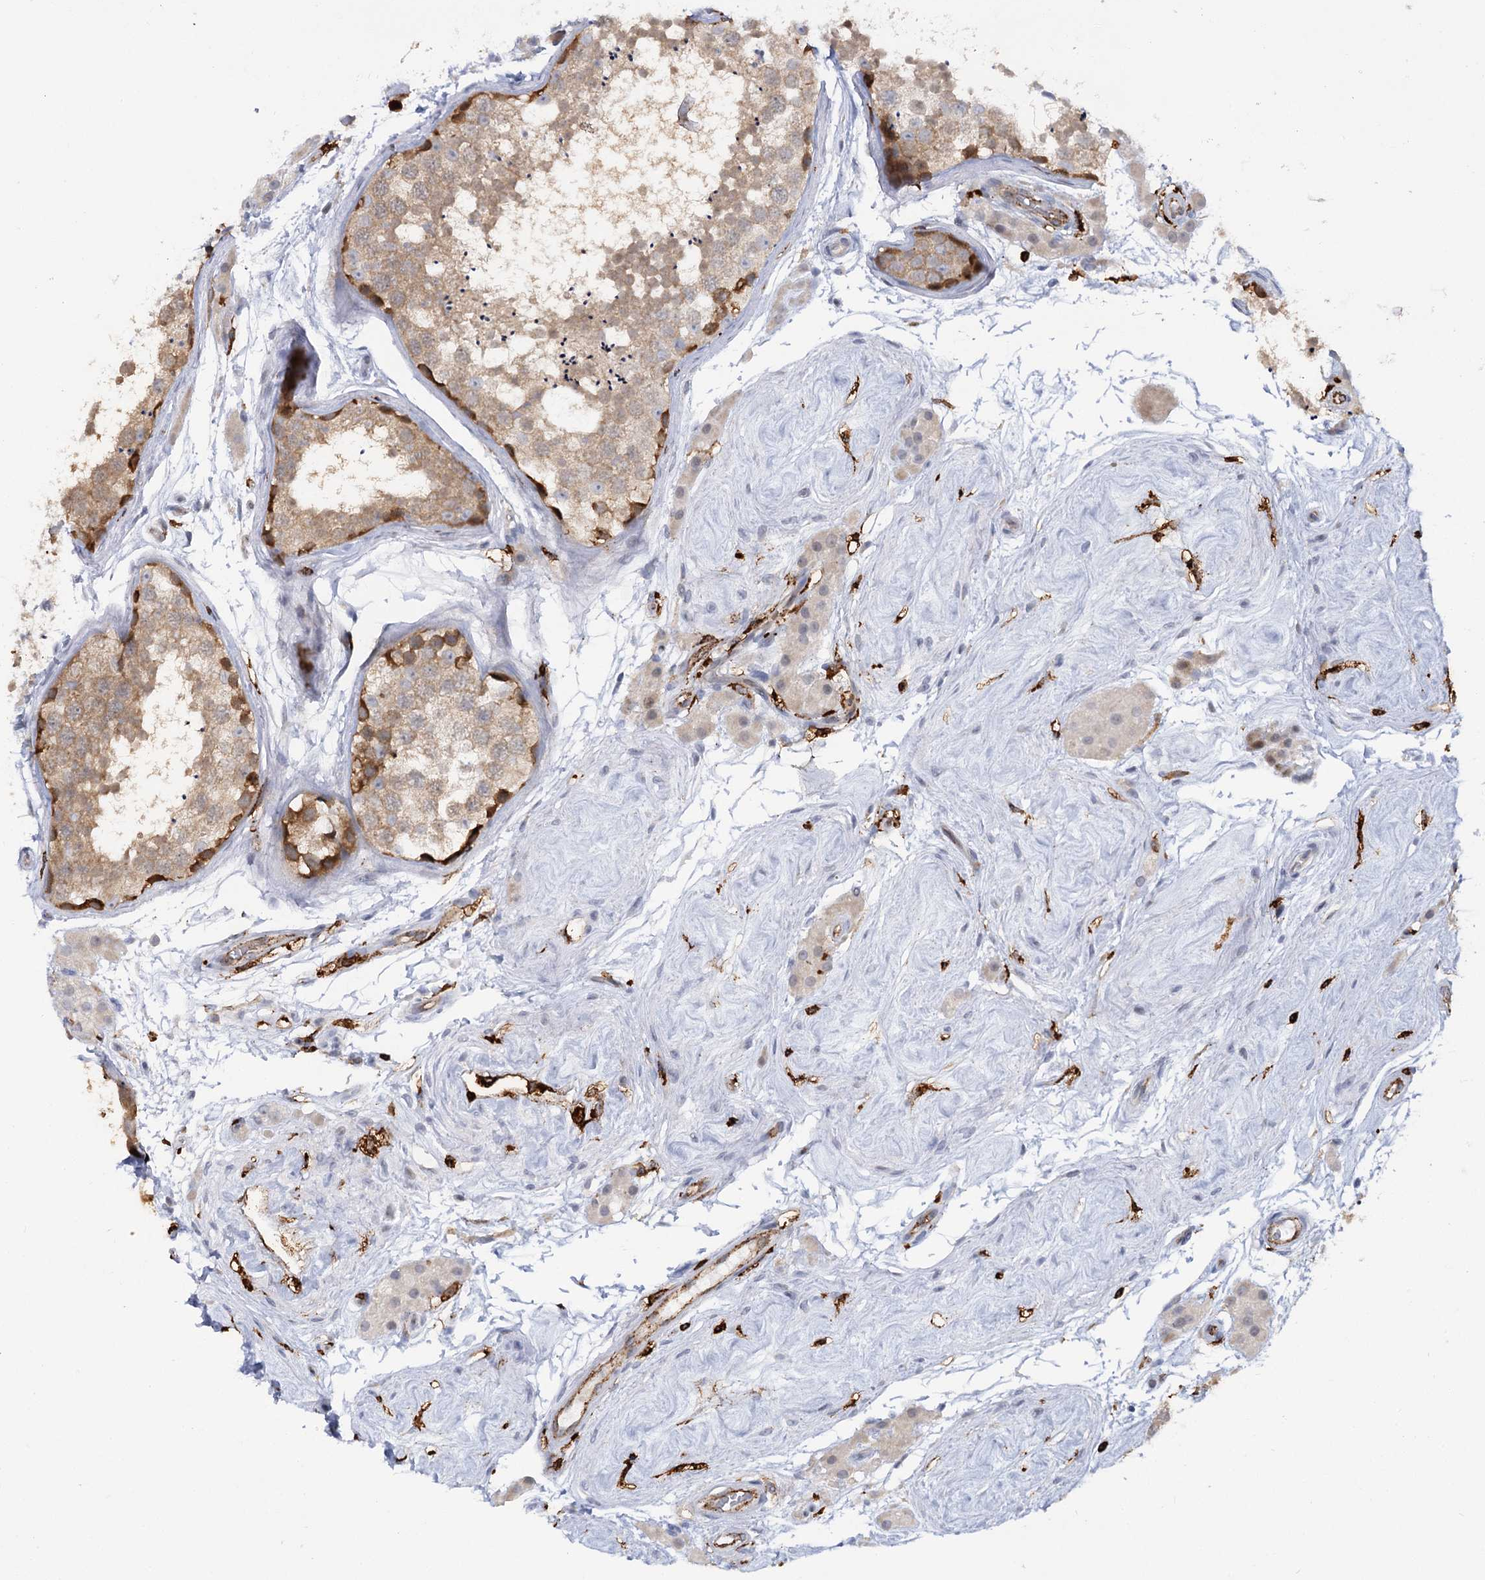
{"staining": {"intensity": "strong", "quantity": "<25%", "location": "cytoplasmic/membranous"}, "tissue": "testis", "cell_type": "Cells in seminiferous ducts", "image_type": "normal", "snomed": [{"axis": "morphology", "description": "Normal tissue, NOS"}, {"axis": "topography", "description": "Testis"}], "caption": "Testis stained with DAB immunohistochemistry (IHC) demonstrates medium levels of strong cytoplasmic/membranous expression in about <25% of cells in seminiferous ducts.", "gene": "PIWIL4", "patient": {"sex": "male", "age": 56}}